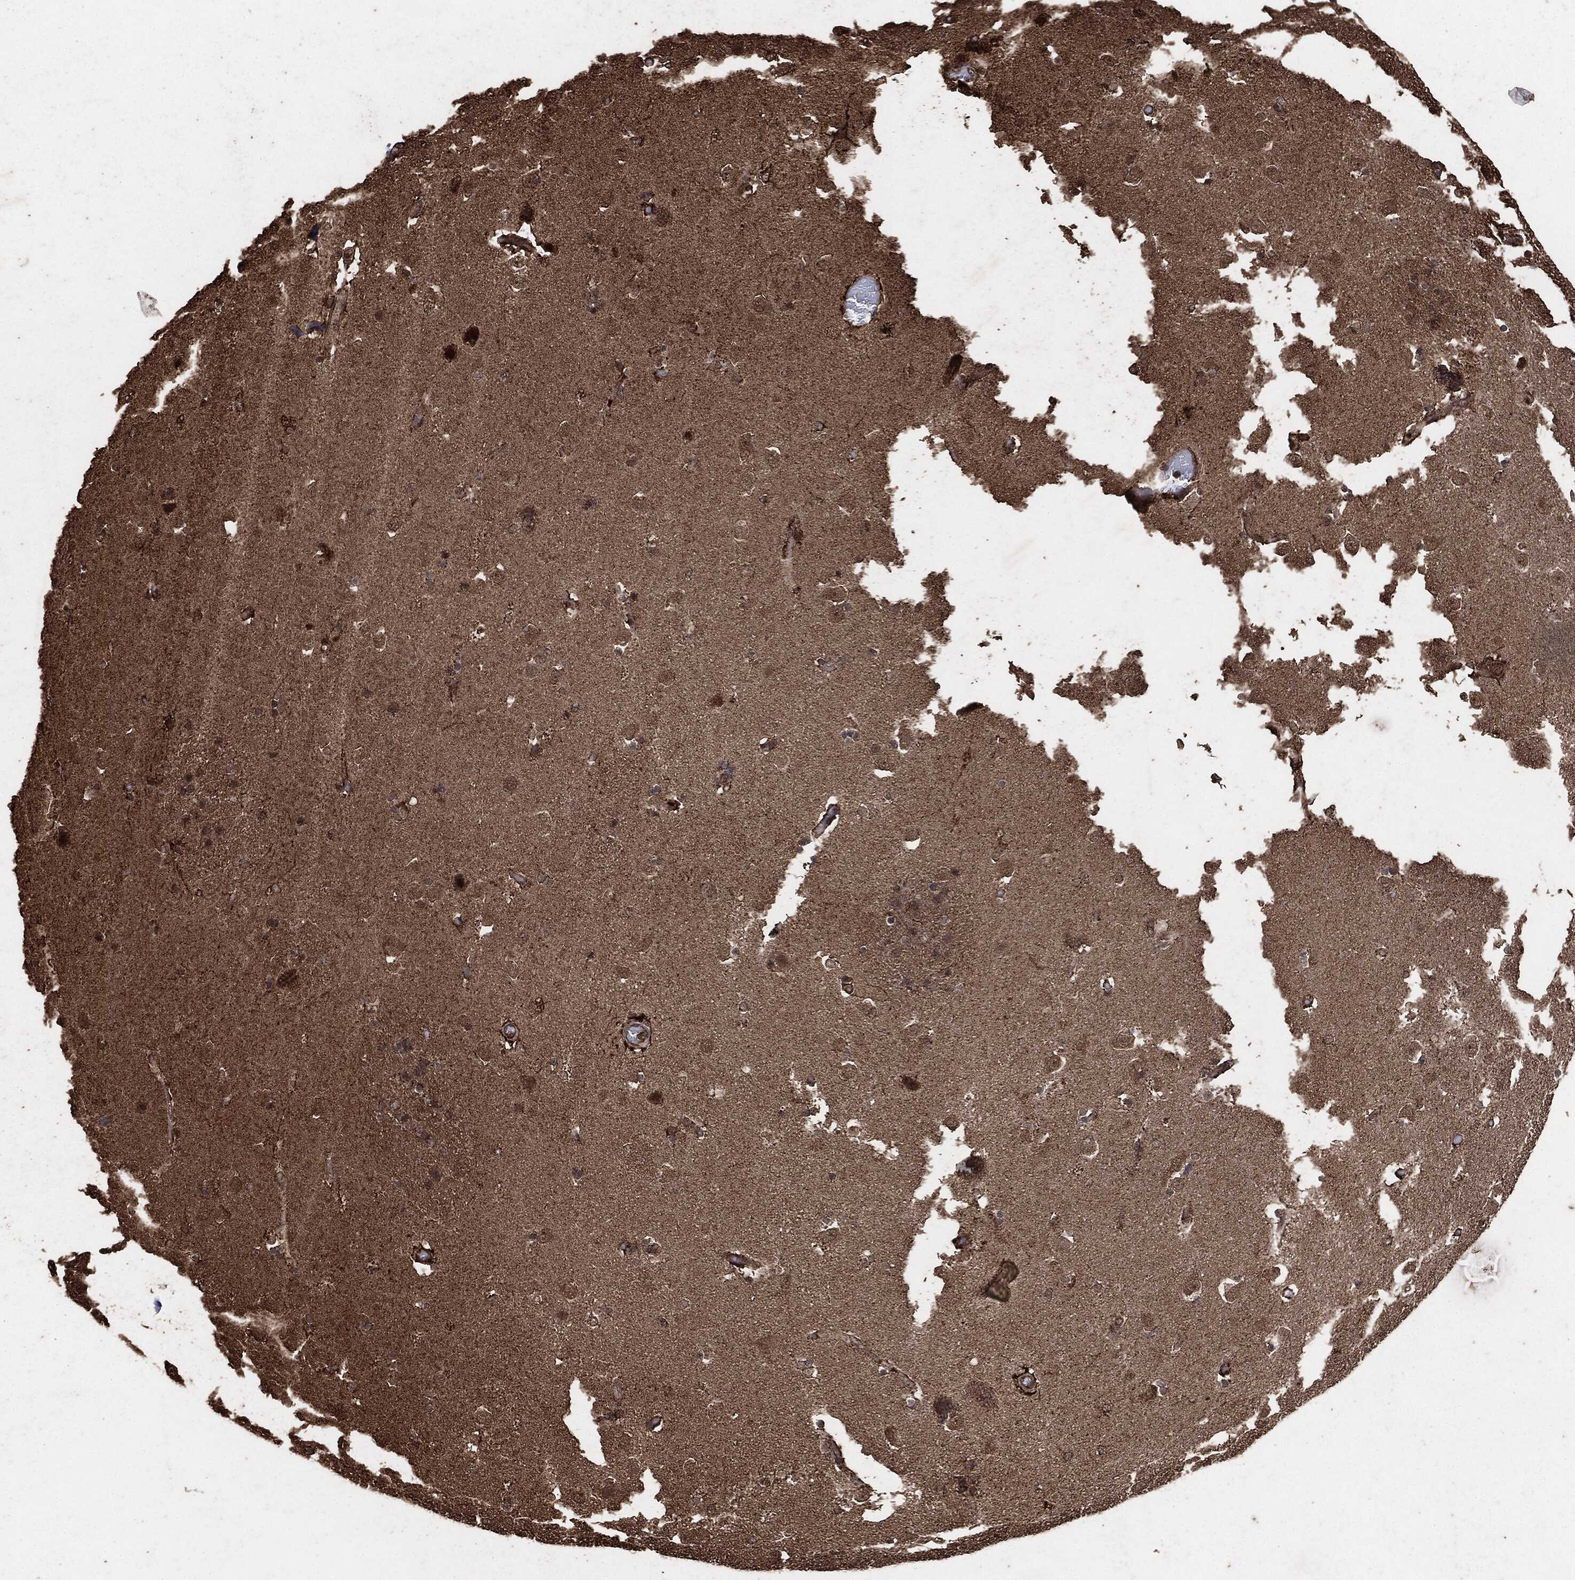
{"staining": {"intensity": "weak", "quantity": "25%-75%", "location": "cytoplasmic/membranous,nuclear"}, "tissue": "caudate", "cell_type": "Glial cells", "image_type": "normal", "snomed": [{"axis": "morphology", "description": "Normal tissue, NOS"}, {"axis": "topography", "description": "Lateral ventricle wall"}], "caption": "Caudate stained with a brown dye demonstrates weak cytoplasmic/membranous,nuclear positive expression in approximately 25%-75% of glial cells.", "gene": "EGFR", "patient": {"sex": "male", "age": 51}}